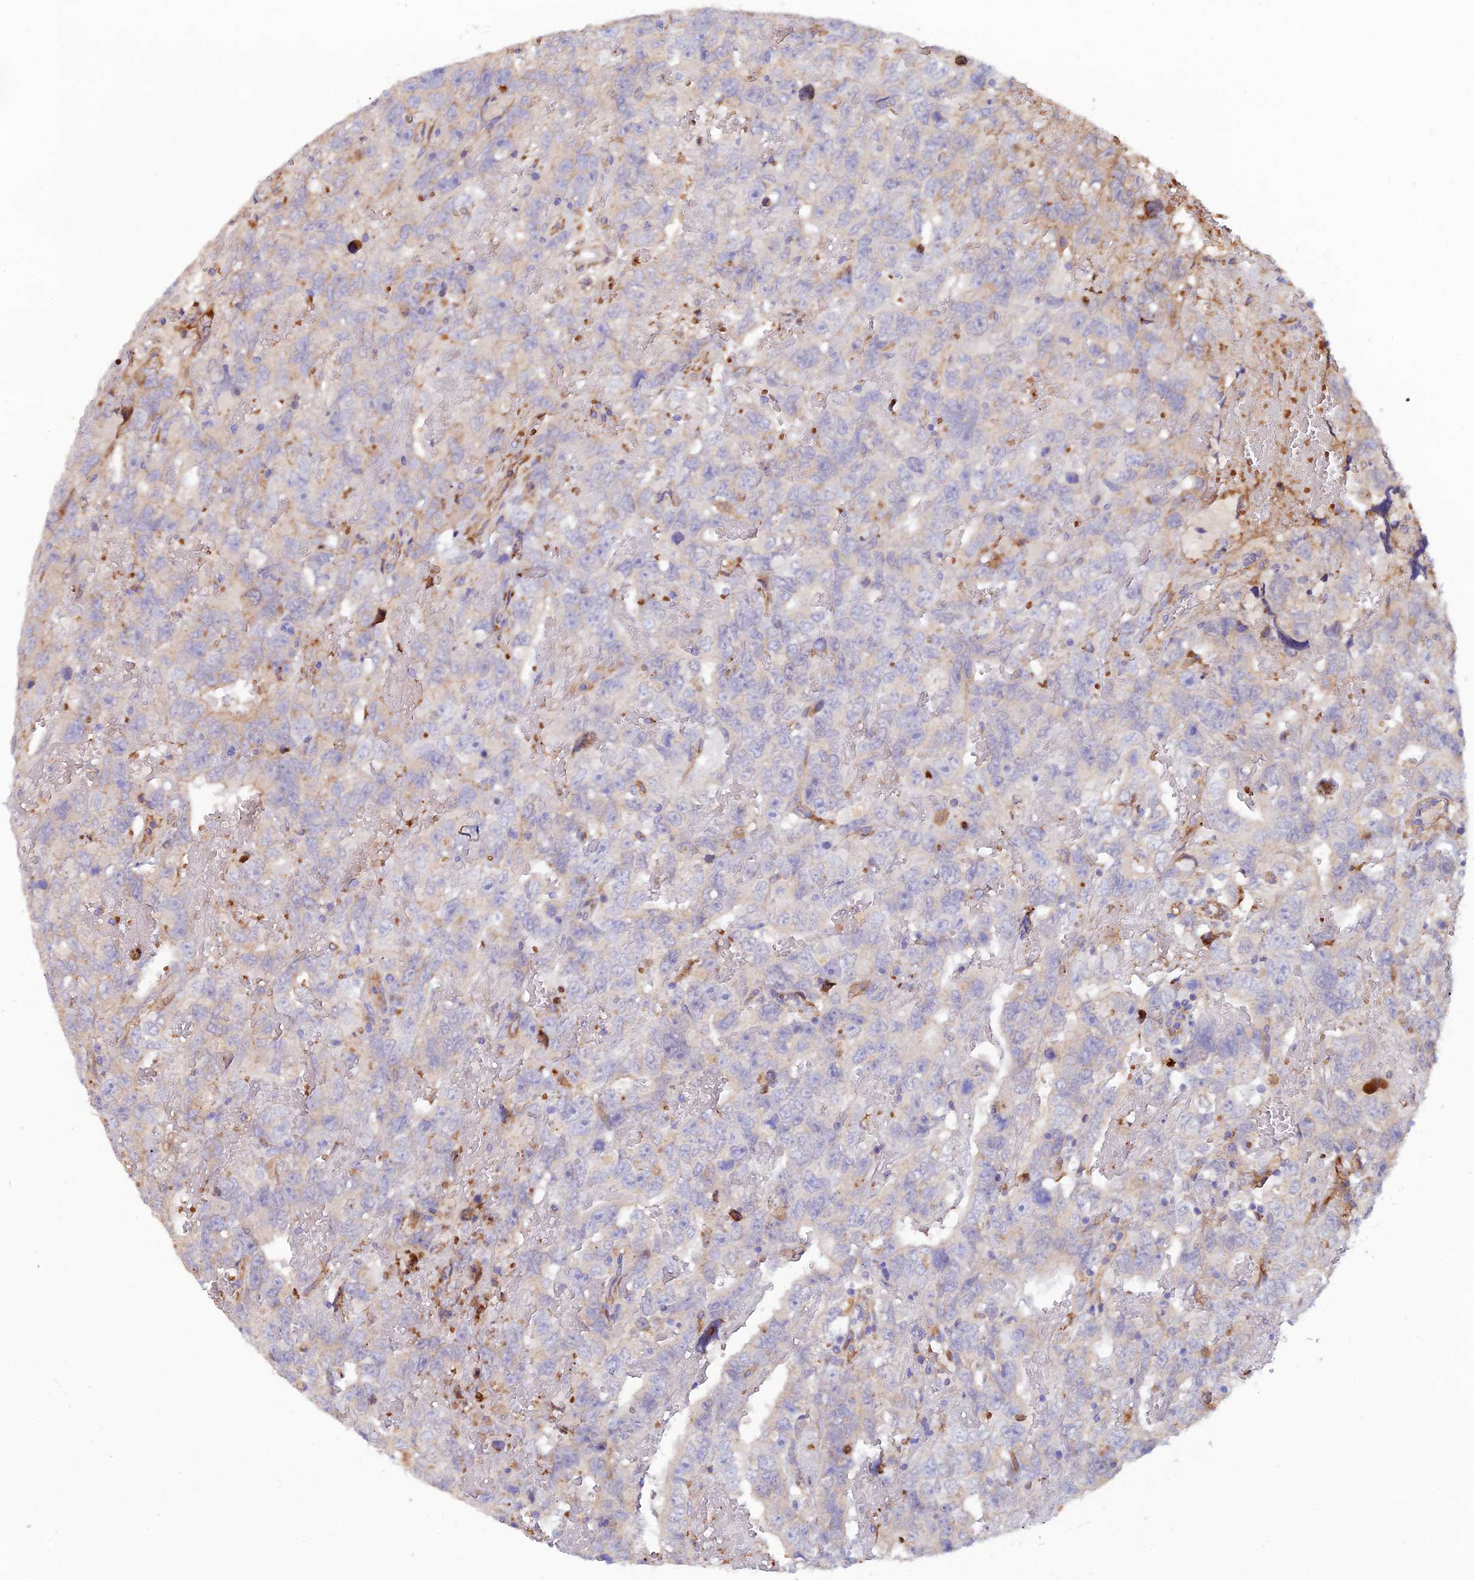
{"staining": {"intensity": "negative", "quantity": "none", "location": "none"}, "tissue": "testis cancer", "cell_type": "Tumor cells", "image_type": "cancer", "snomed": [{"axis": "morphology", "description": "Carcinoma, Embryonal, NOS"}, {"axis": "topography", "description": "Testis"}], "caption": "Protein analysis of testis cancer demonstrates no significant positivity in tumor cells. The staining is performed using DAB (3,3'-diaminobenzidine) brown chromogen with nuclei counter-stained in using hematoxylin.", "gene": "GMCL1", "patient": {"sex": "male", "age": 45}}